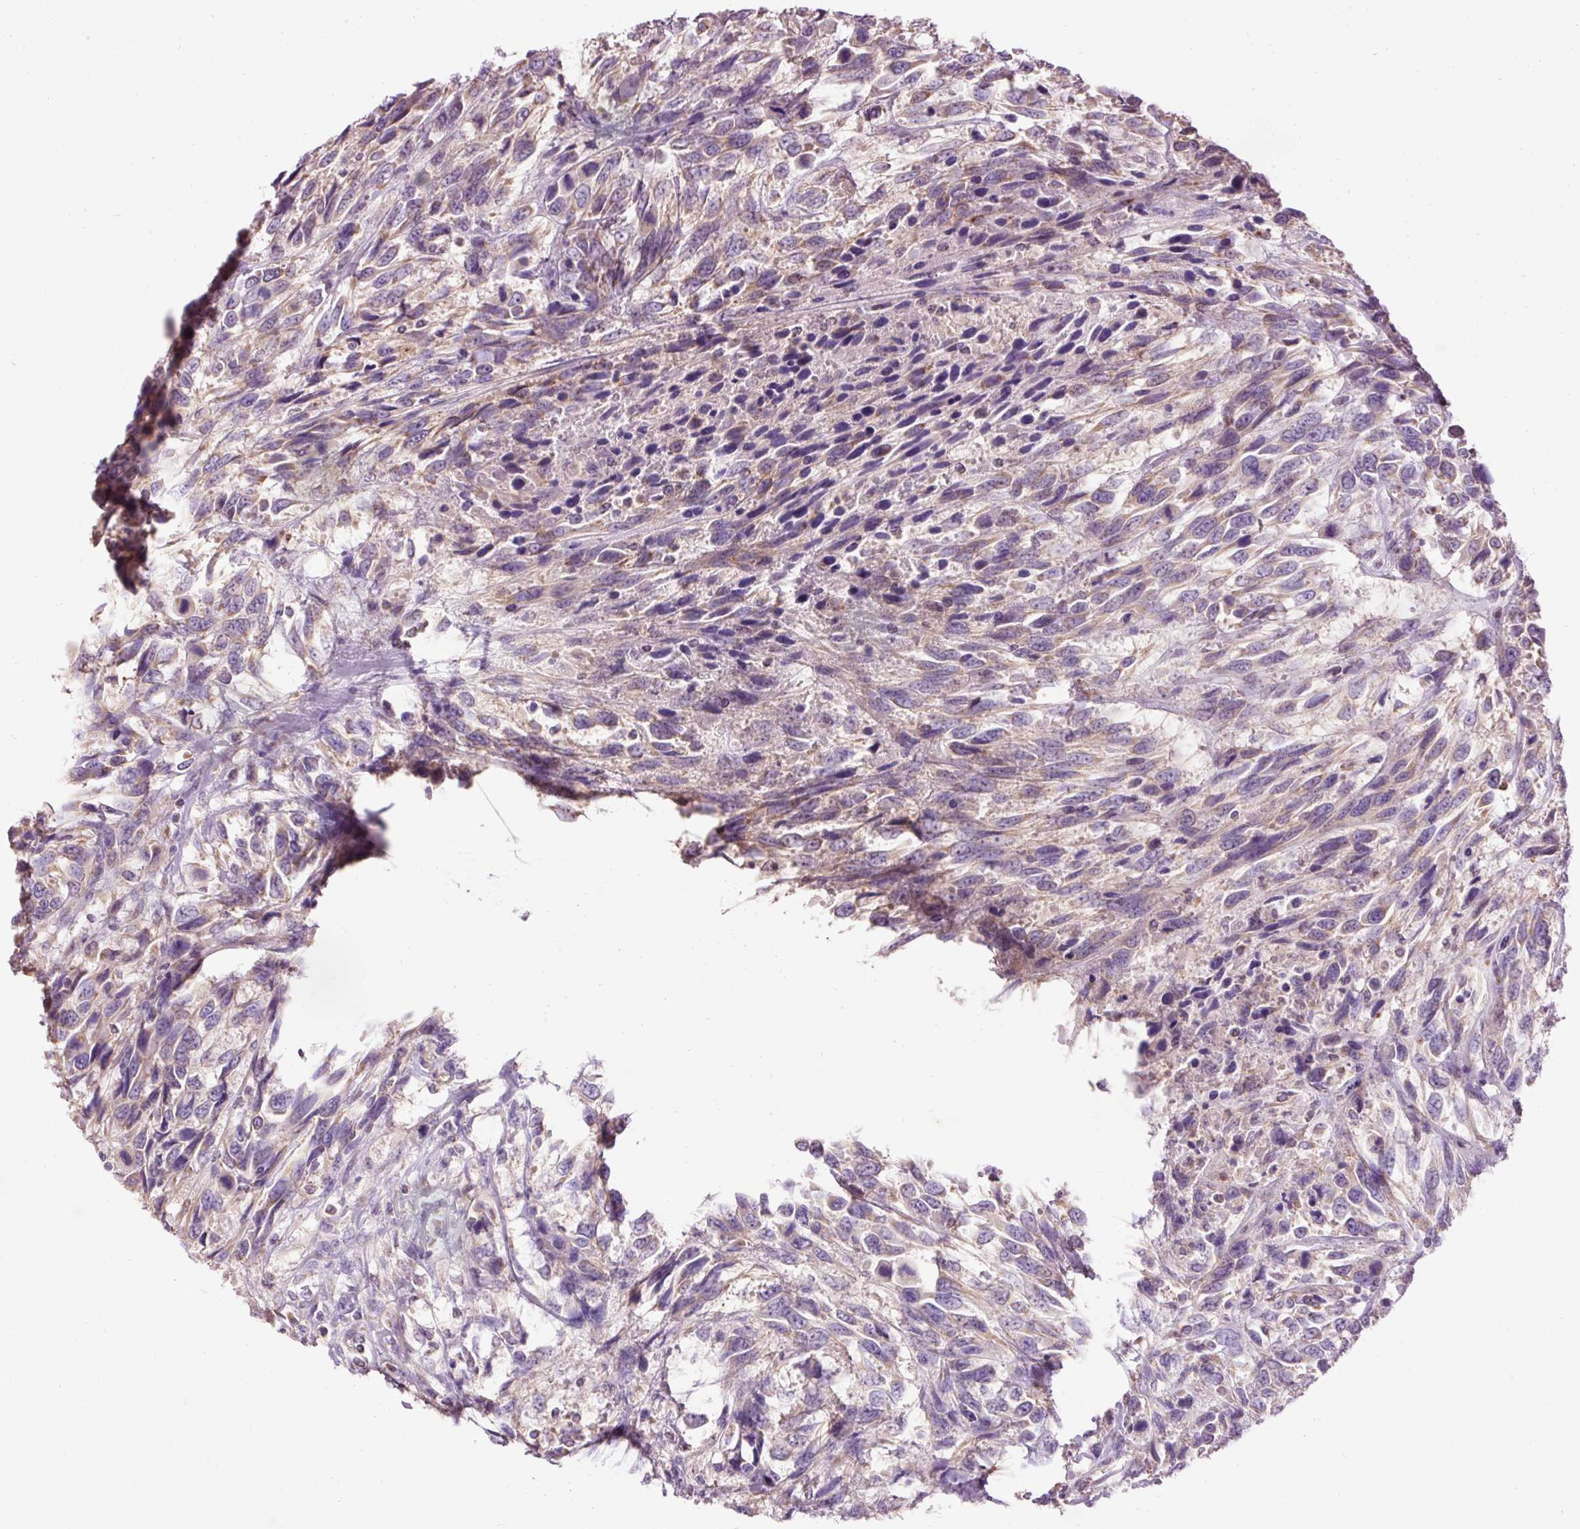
{"staining": {"intensity": "moderate", "quantity": "<25%", "location": "cytoplasmic/membranous"}, "tissue": "urothelial cancer", "cell_type": "Tumor cells", "image_type": "cancer", "snomed": [{"axis": "morphology", "description": "Urothelial carcinoma, High grade"}, {"axis": "topography", "description": "Urinary bladder"}], "caption": "Urothelial carcinoma (high-grade) stained with IHC reveals moderate cytoplasmic/membranous expression in approximately <25% of tumor cells.", "gene": "PRDX5", "patient": {"sex": "female", "age": 70}}